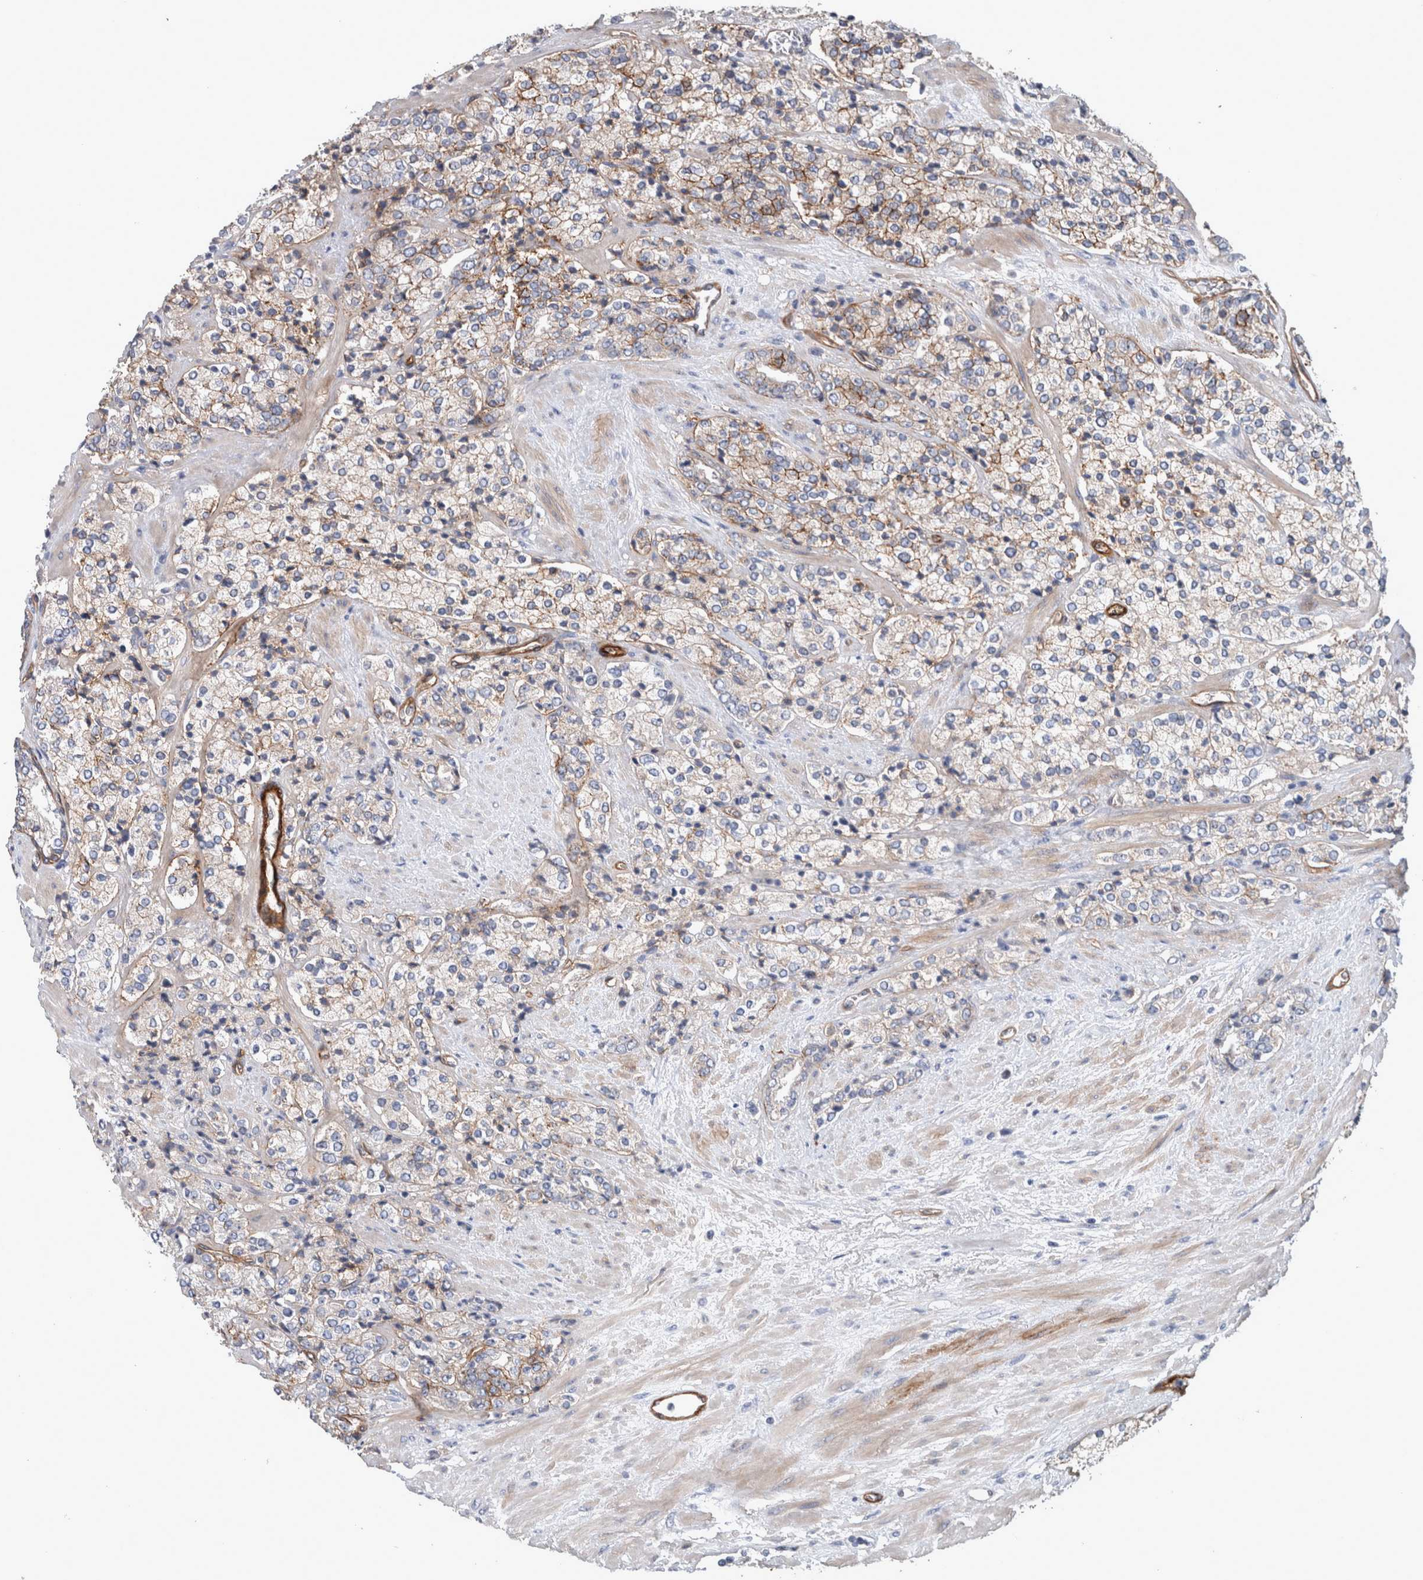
{"staining": {"intensity": "weak", "quantity": "<25%", "location": "cytoplasmic/membranous"}, "tissue": "prostate cancer", "cell_type": "Tumor cells", "image_type": "cancer", "snomed": [{"axis": "morphology", "description": "Adenocarcinoma, High grade"}, {"axis": "topography", "description": "Prostate"}], "caption": "Immunohistochemistry (IHC) micrograph of neoplastic tissue: prostate cancer stained with DAB (3,3'-diaminobenzidine) reveals no significant protein expression in tumor cells. (DAB immunohistochemistry (IHC) with hematoxylin counter stain).", "gene": "BCAM", "patient": {"sex": "male", "age": 71}}